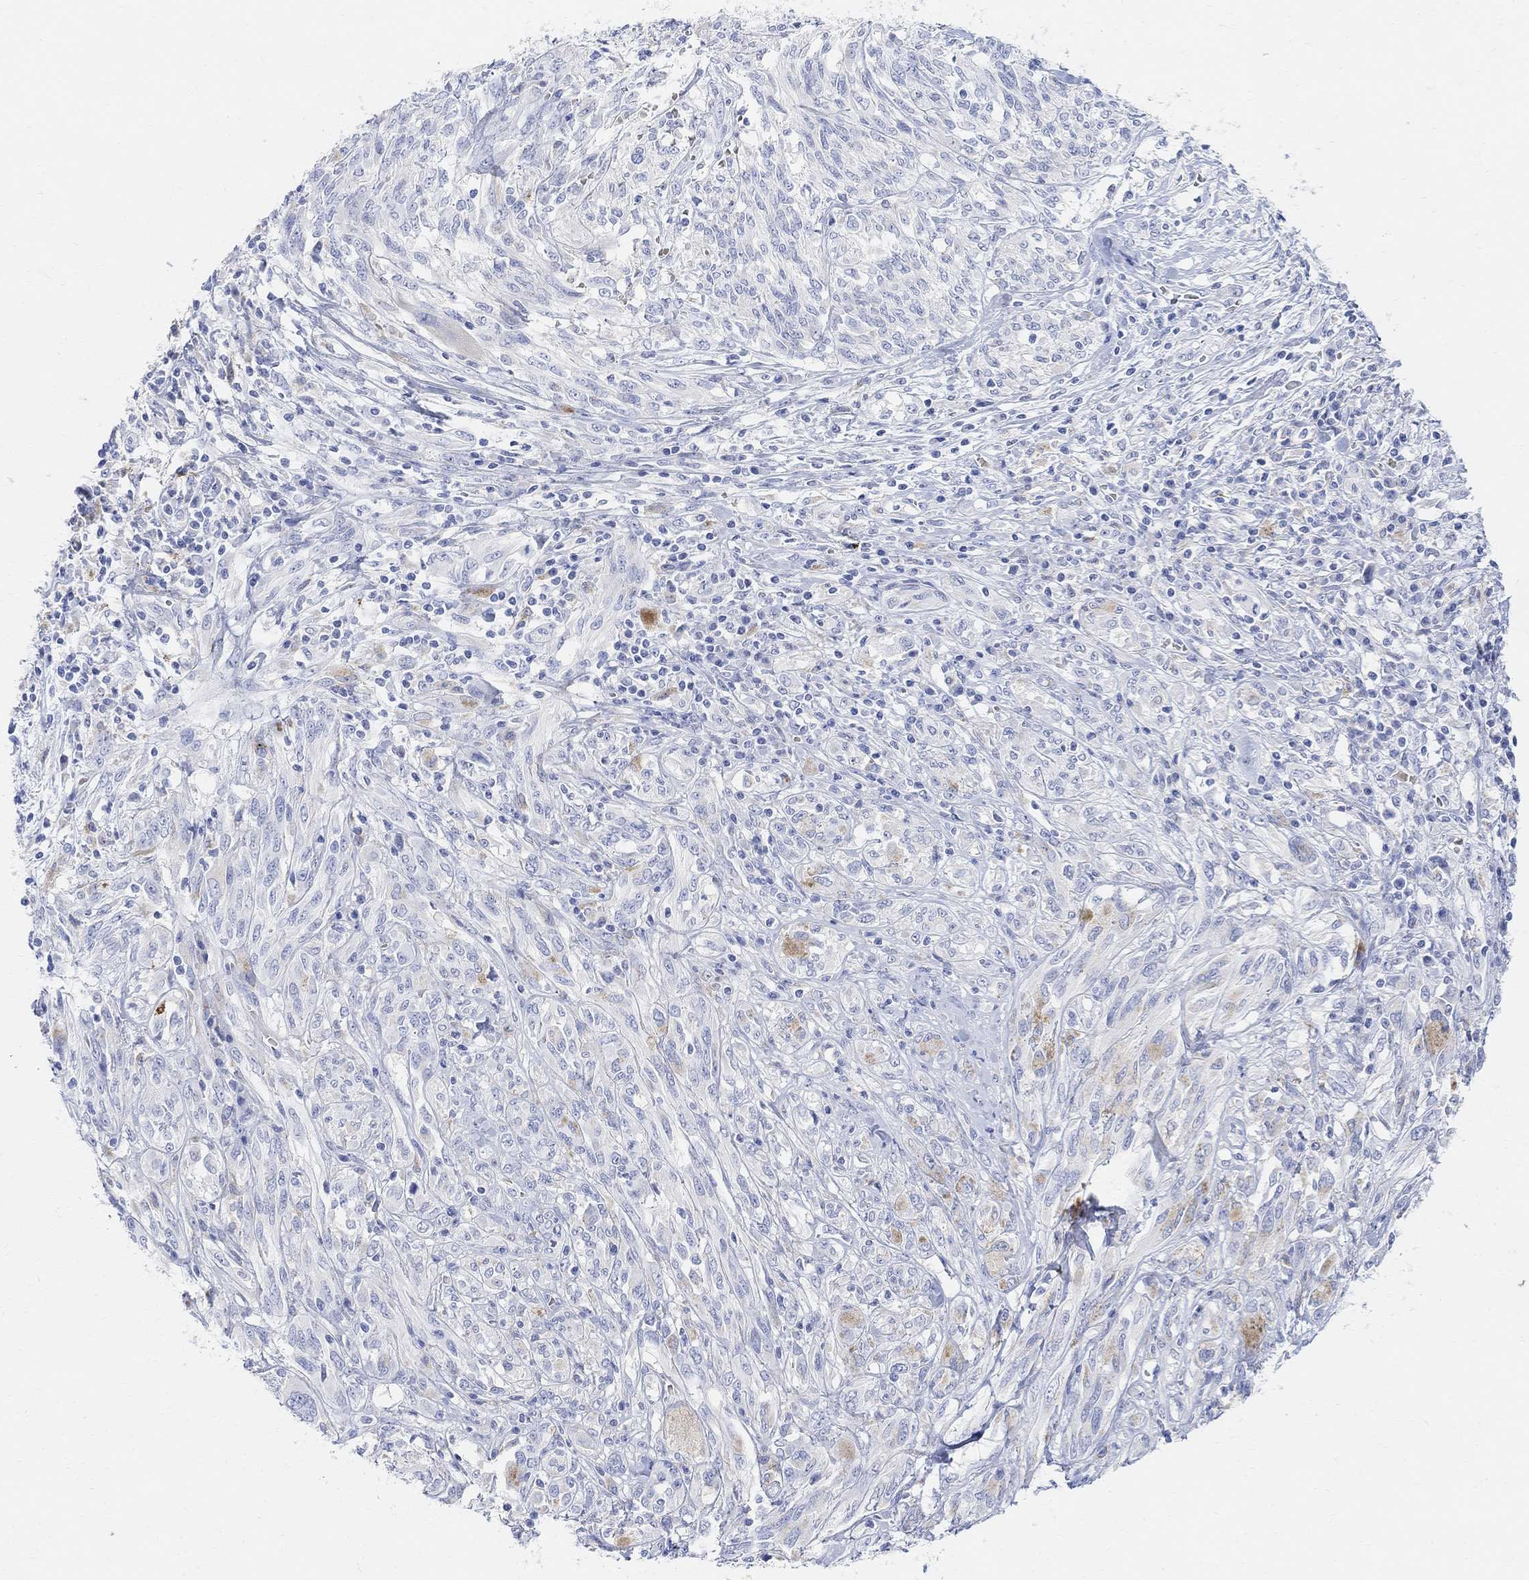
{"staining": {"intensity": "negative", "quantity": "none", "location": "none"}, "tissue": "melanoma", "cell_type": "Tumor cells", "image_type": "cancer", "snomed": [{"axis": "morphology", "description": "Malignant melanoma, NOS"}, {"axis": "topography", "description": "Skin"}], "caption": "Malignant melanoma was stained to show a protein in brown. There is no significant positivity in tumor cells. (DAB (3,3'-diaminobenzidine) immunohistochemistry (IHC) with hematoxylin counter stain).", "gene": "RETNLB", "patient": {"sex": "female", "age": 91}}